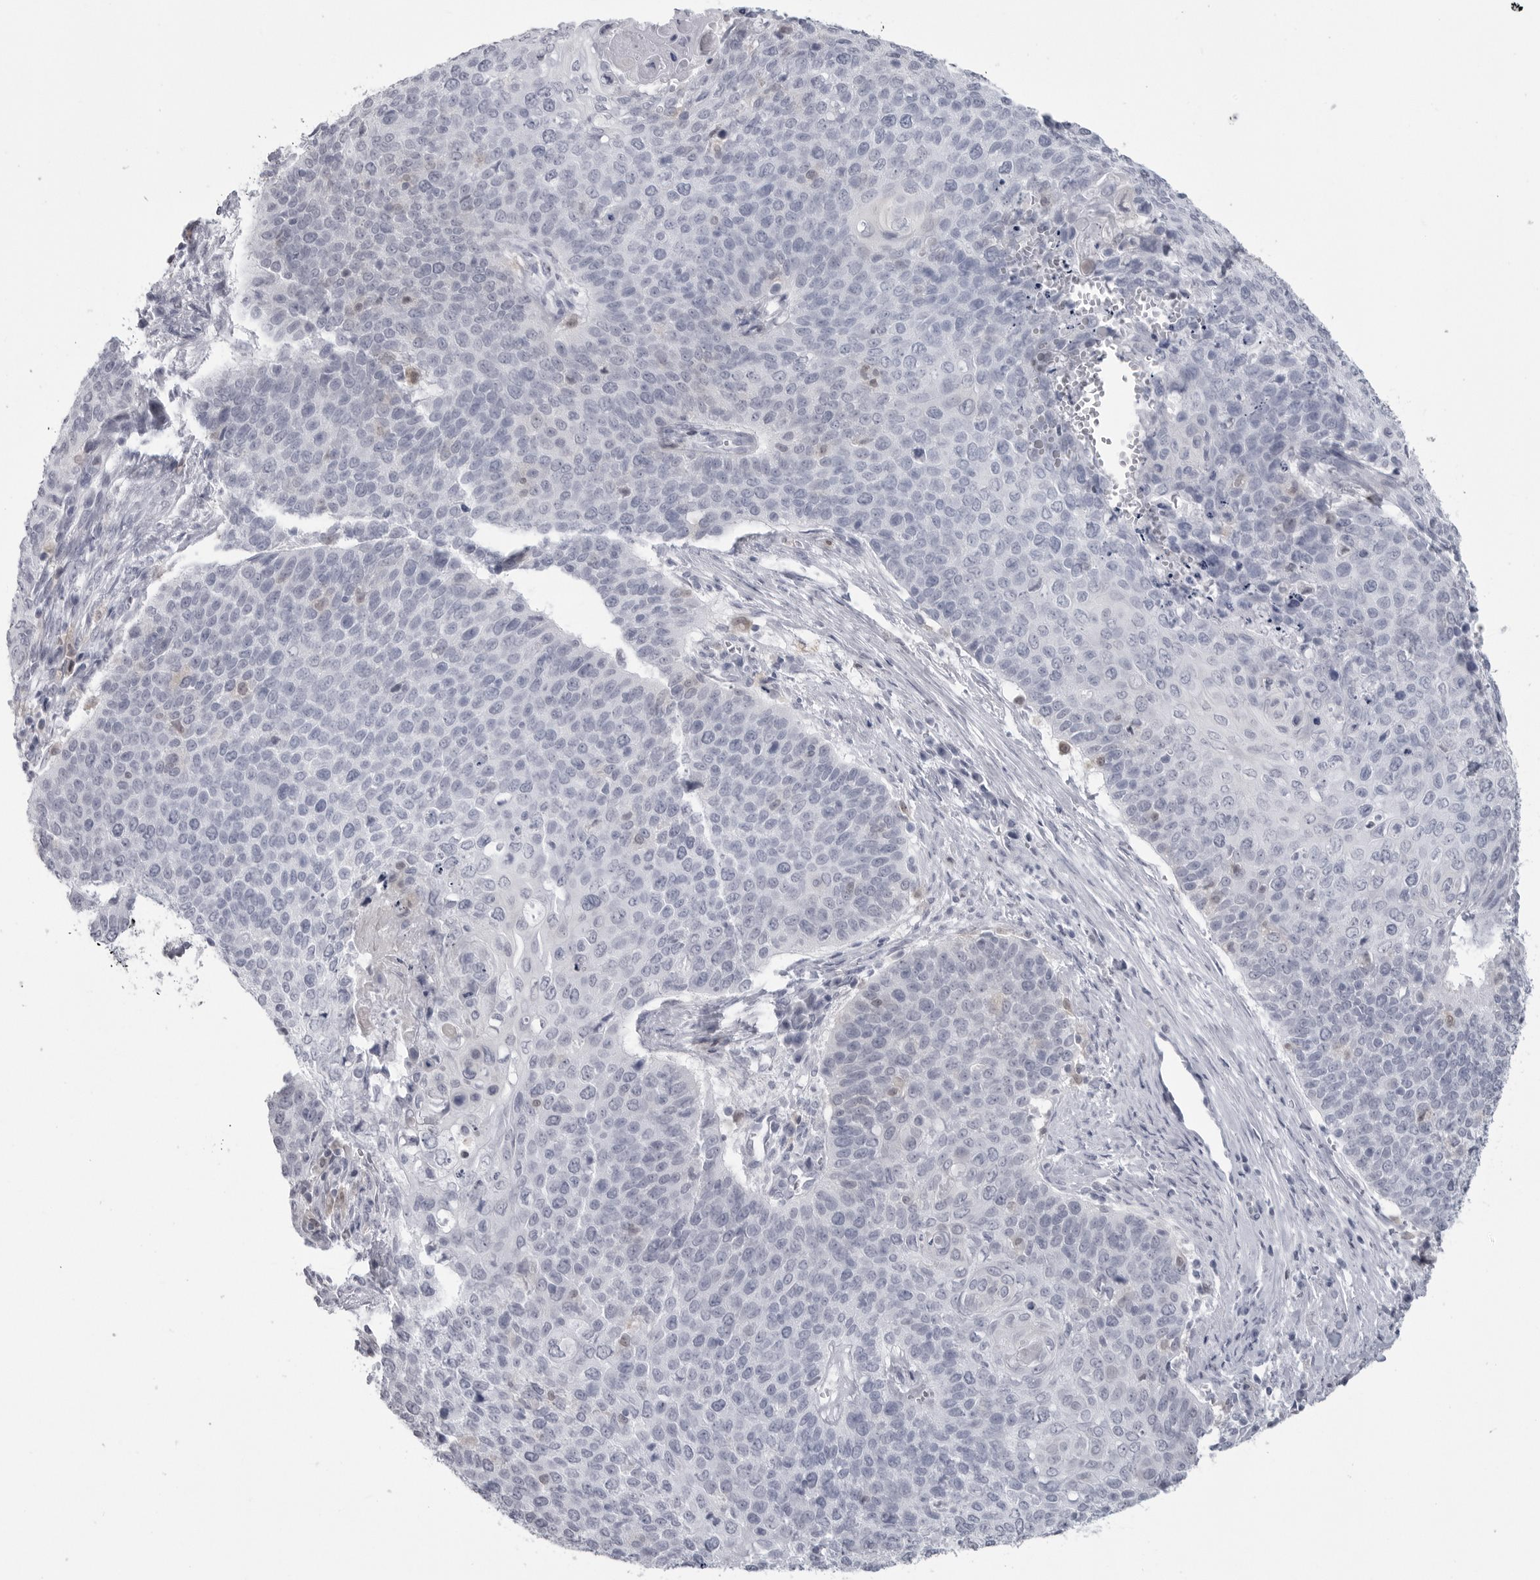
{"staining": {"intensity": "negative", "quantity": "none", "location": "none"}, "tissue": "cervical cancer", "cell_type": "Tumor cells", "image_type": "cancer", "snomed": [{"axis": "morphology", "description": "Squamous cell carcinoma, NOS"}, {"axis": "topography", "description": "Cervix"}], "caption": "This image is of squamous cell carcinoma (cervical) stained with immunohistochemistry to label a protein in brown with the nuclei are counter-stained blue. There is no staining in tumor cells.", "gene": "PNPO", "patient": {"sex": "female", "age": 39}}